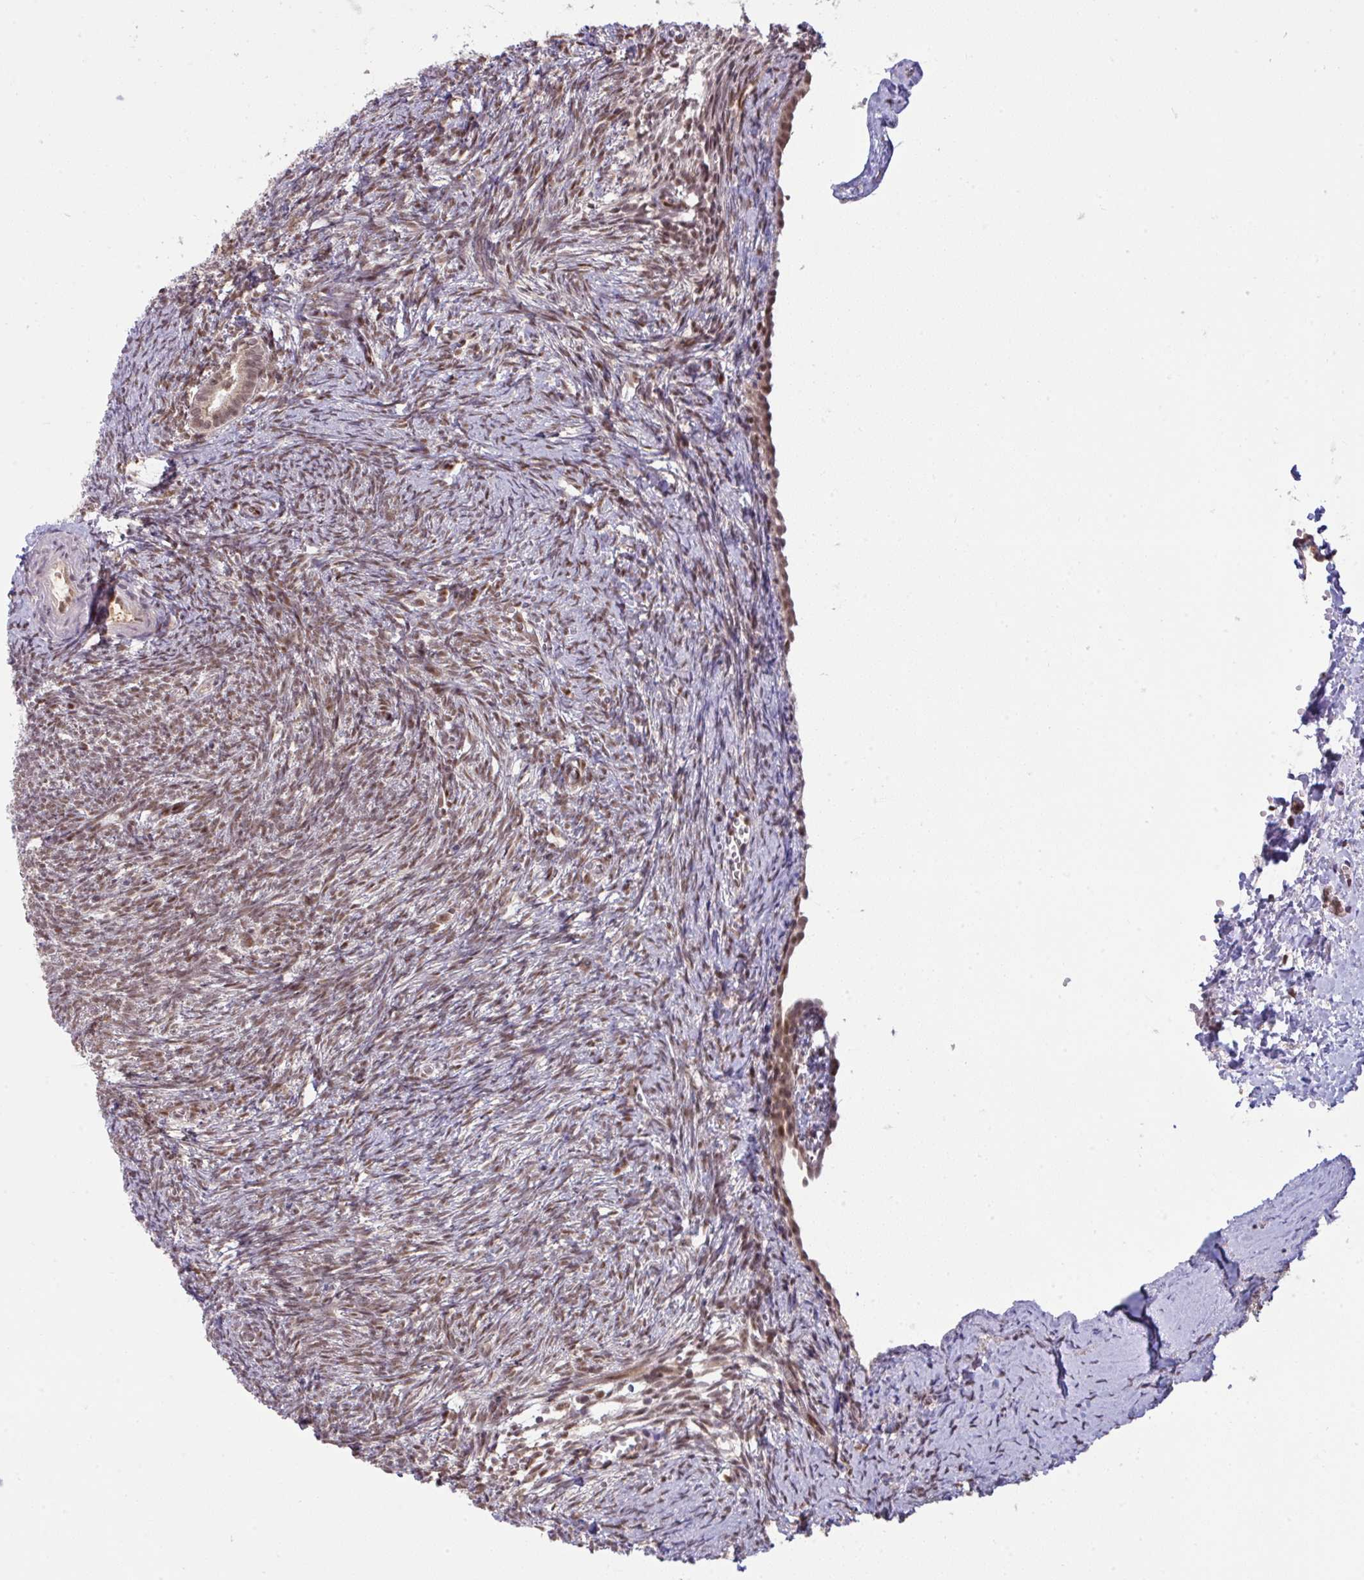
{"staining": {"intensity": "moderate", "quantity": ">75%", "location": "nuclear"}, "tissue": "ovary", "cell_type": "Follicle cells", "image_type": "normal", "snomed": [{"axis": "morphology", "description": "Normal tissue, NOS"}, {"axis": "topography", "description": "Ovary"}], "caption": "DAB (3,3'-diaminobenzidine) immunohistochemical staining of normal human ovary shows moderate nuclear protein expression in approximately >75% of follicle cells.", "gene": "KLF2", "patient": {"sex": "female", "age": 41}}